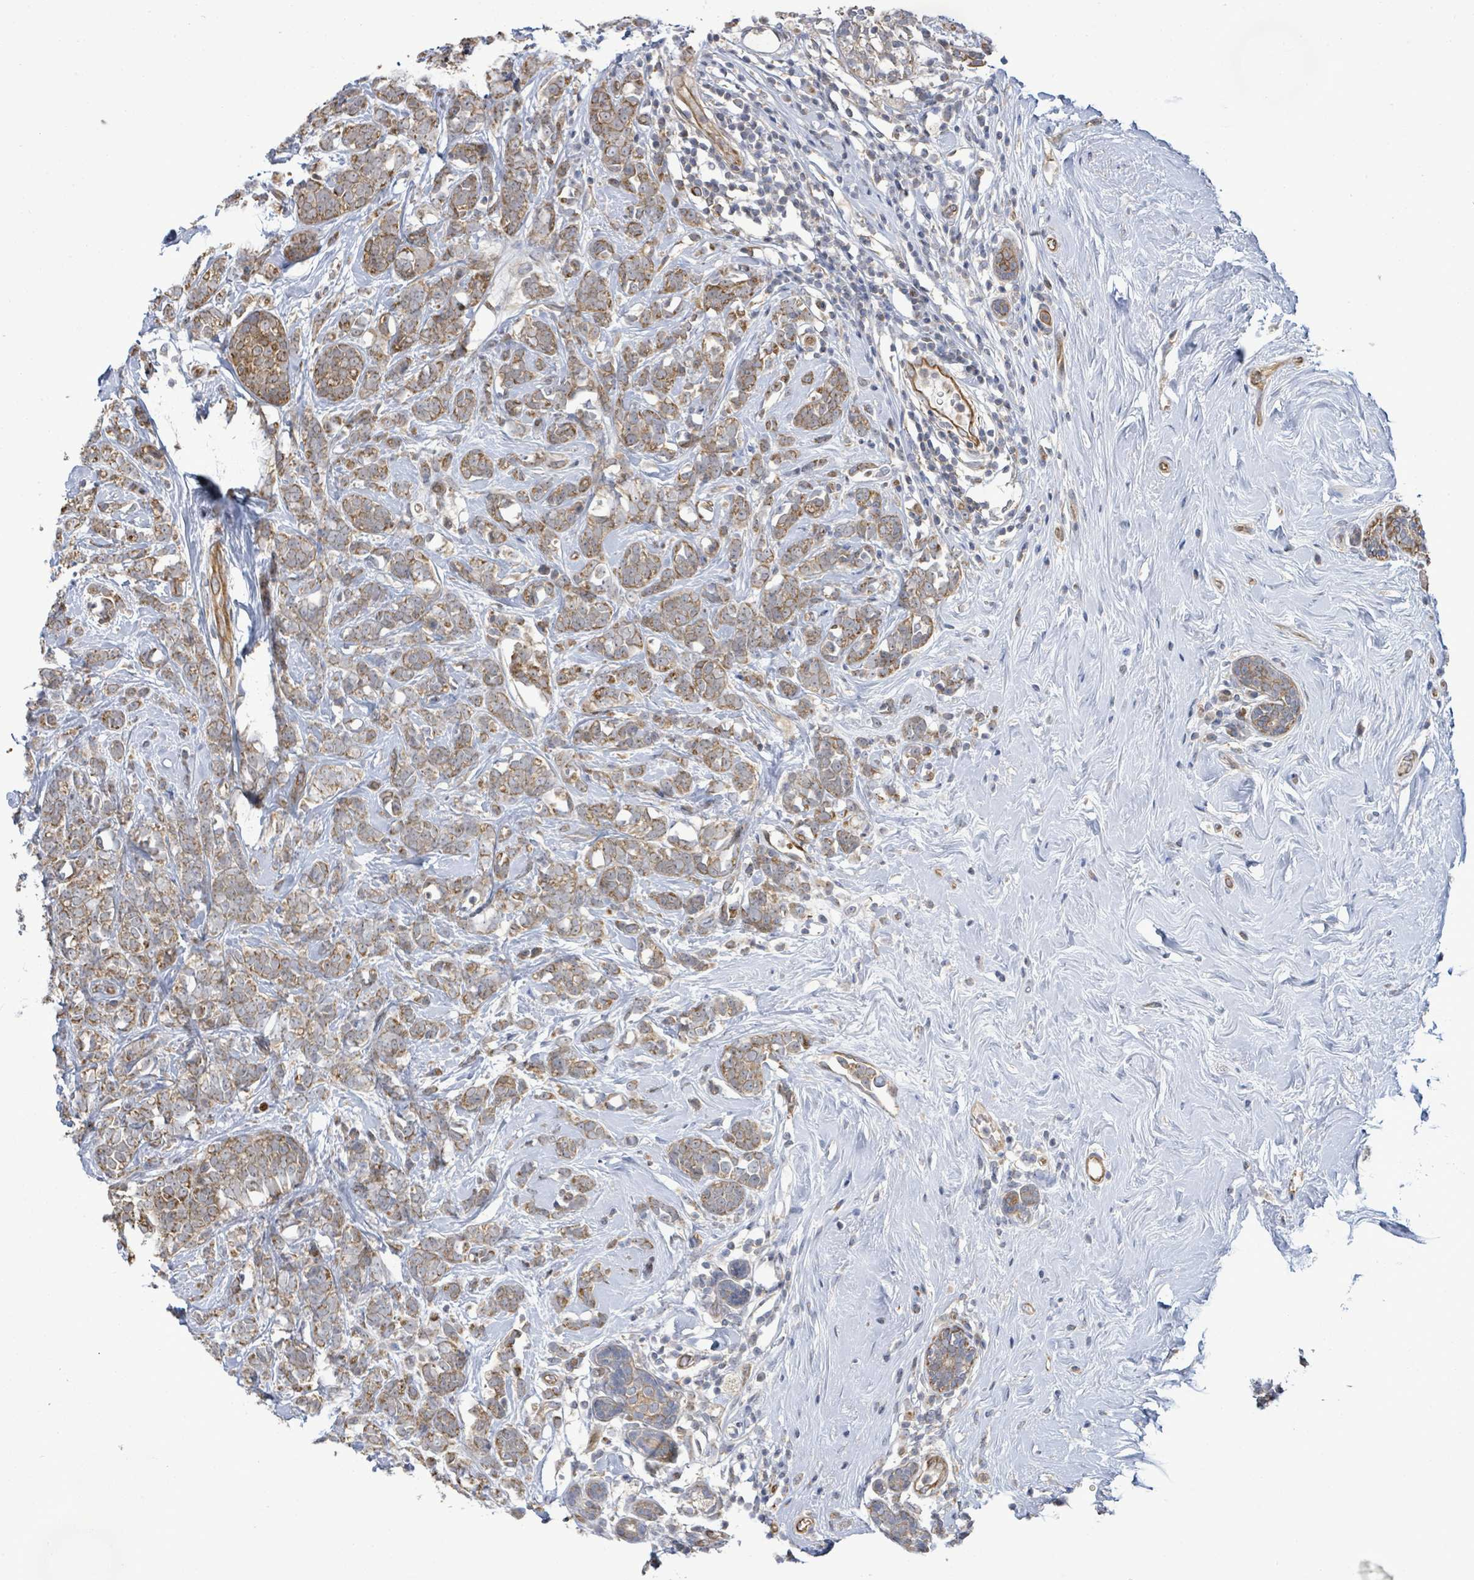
{"staining": {"intensity": "moderate", "quantity": "25%-75%", "location": "cytoplasmic/membranous"}, "tissue": "breast cancer", "cell_type": "Tumor cells", "image_type": "cancer", "snomed": [{"axis": "morphology", "description": "Lobular carcinoma"}, {"axis": "topography", "description": "Breast"}], "caption": "Moderate cytoplasmic/membranous expression for a protein is appreciated in approximately 25%-75% of tumor cells of breast lobular carcinoma using IHC.", "gene": "KBTBD11", "patient": {"sex": "female", "age": 58}}